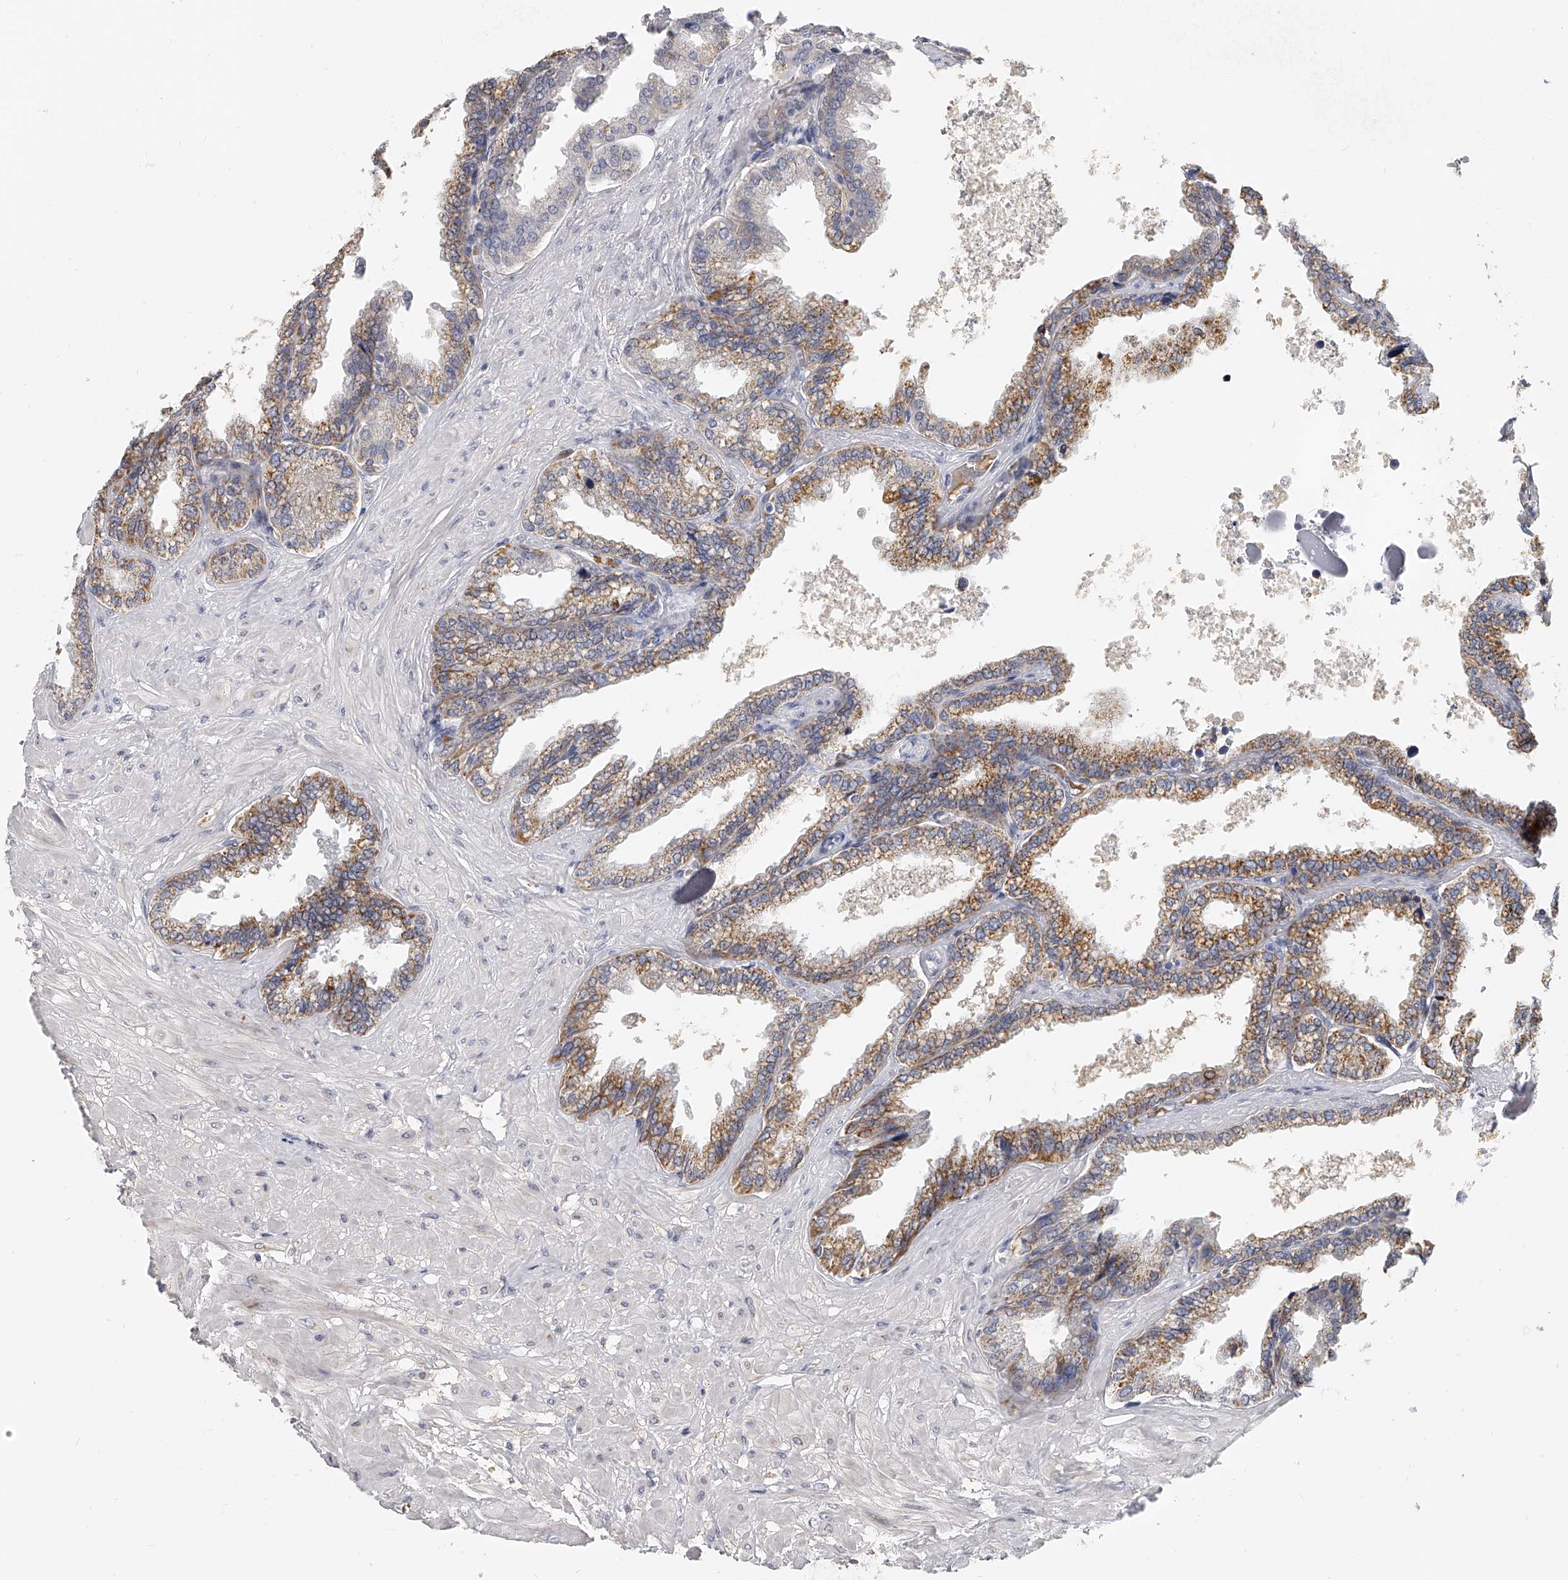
{"staining": {"intensity": "moderate", "quantity": ">75%", "location": "cytoplasmic/membranous"}, "tissue": "seminal vesicle", "cell_type": "Glandular cells", "image_type": "normal", "snomed": [{"axis": "morphology", "description": "Normal tissue, NOS"}, {"axis": "topography", "description": "Seminal veicle"}], "caption": "Seminal vesicle stained for a protein (brown) shows moderate cytoplasmic/membranous positive expression in approximately >75% of glandular cells.", "gene": "KLHL7", "patient": {"sex": "male", "age": 46}}